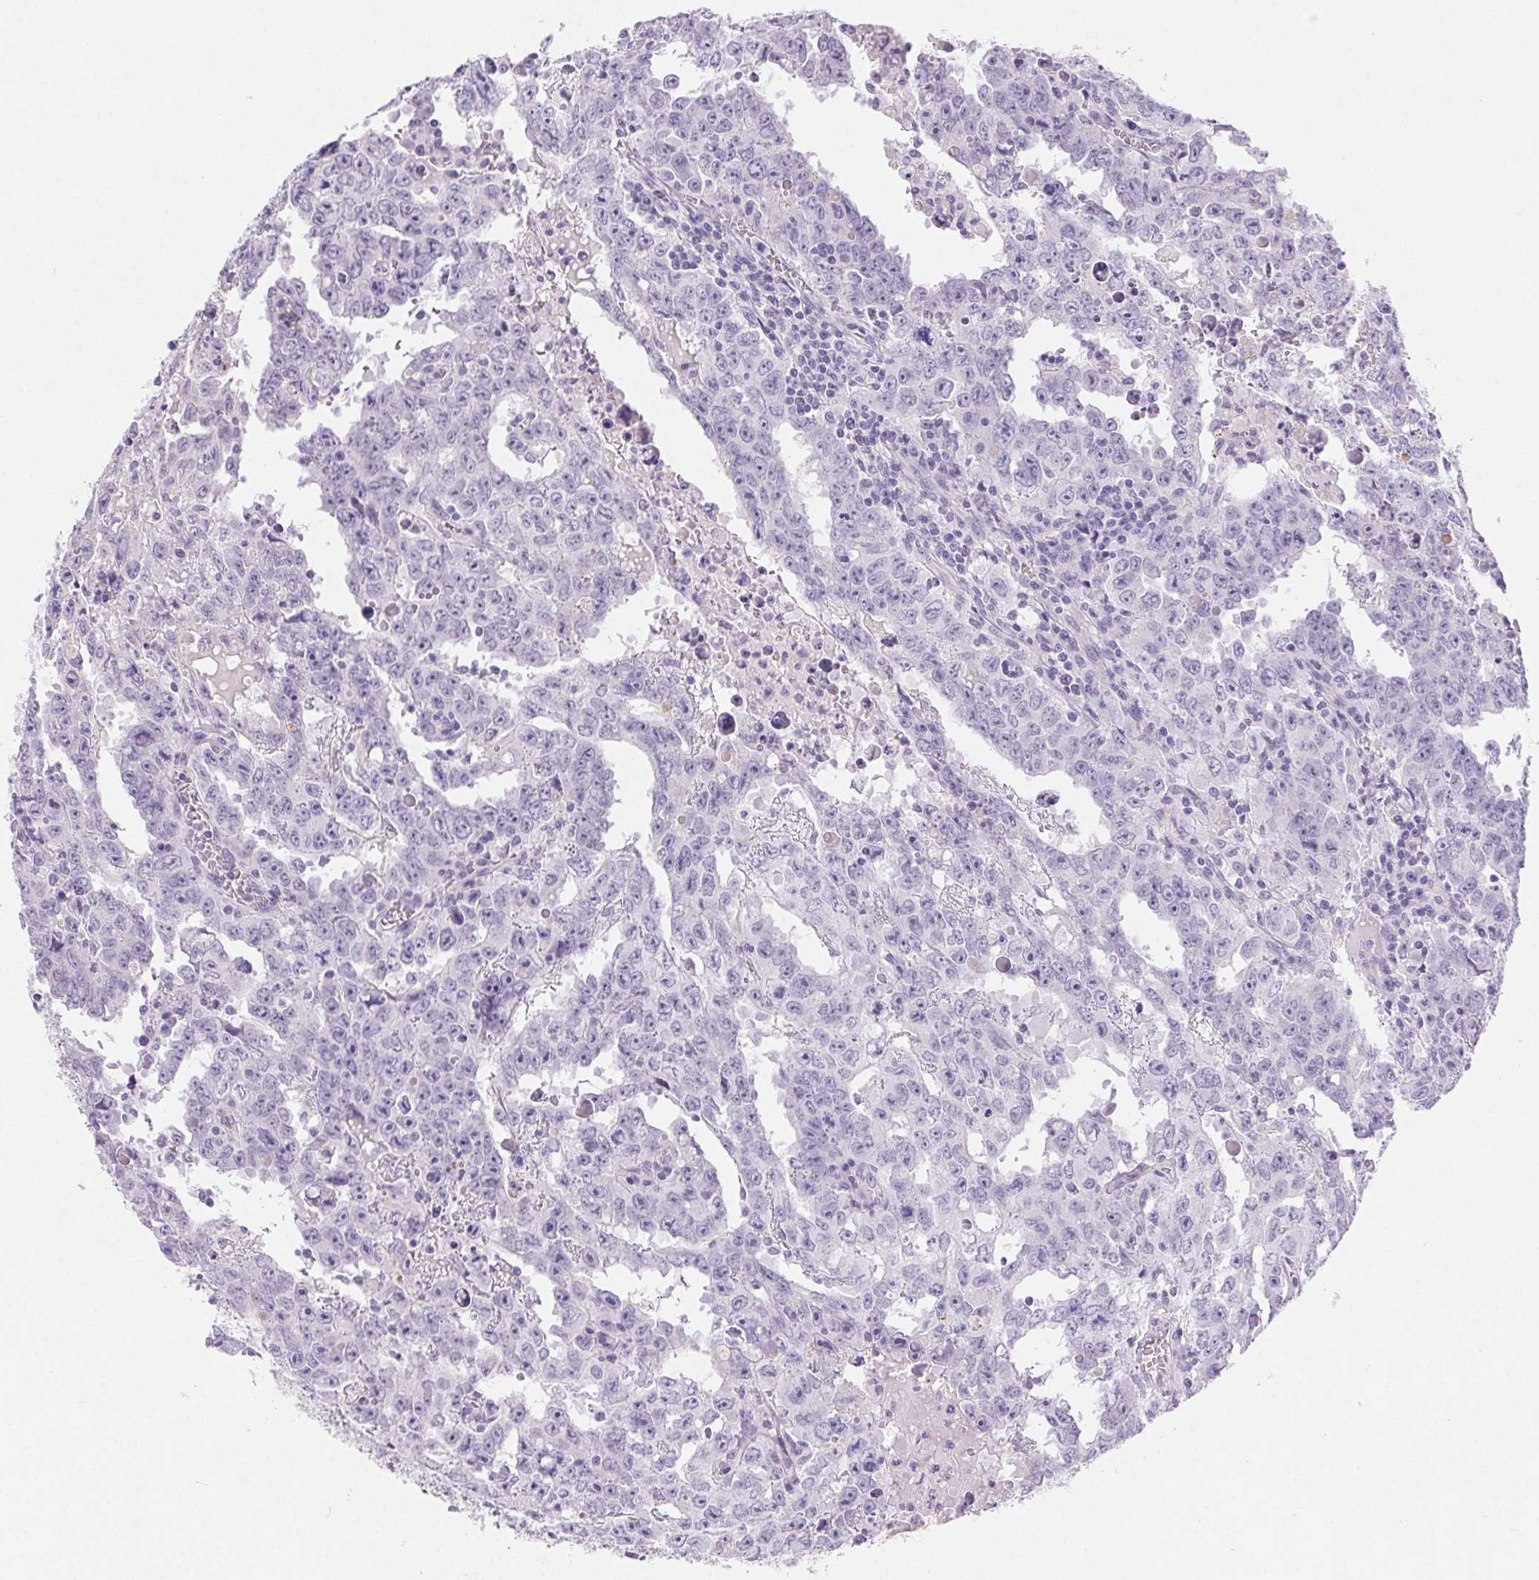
{"staining": {"intensity": "negative", "quantity": "none", "location": "none"}, "tissue": "testis cancer", "cell_type": "Tumor cells", "image_type": "cancer", "snomed": [{"axis": "morphology", "description": "Carcinoma, Embryonal, NOS"}, {"axis": "topography", "description": "Testis"}], "caption": "An immunohistochemistry (IHC) histopathology image of testis embryonal carcinoma is shown. There is no staining in tumor cells of testis embryonal carcinoma.", "gene": "CLDN16", "patient": {"sex": "male", "age": 22}}